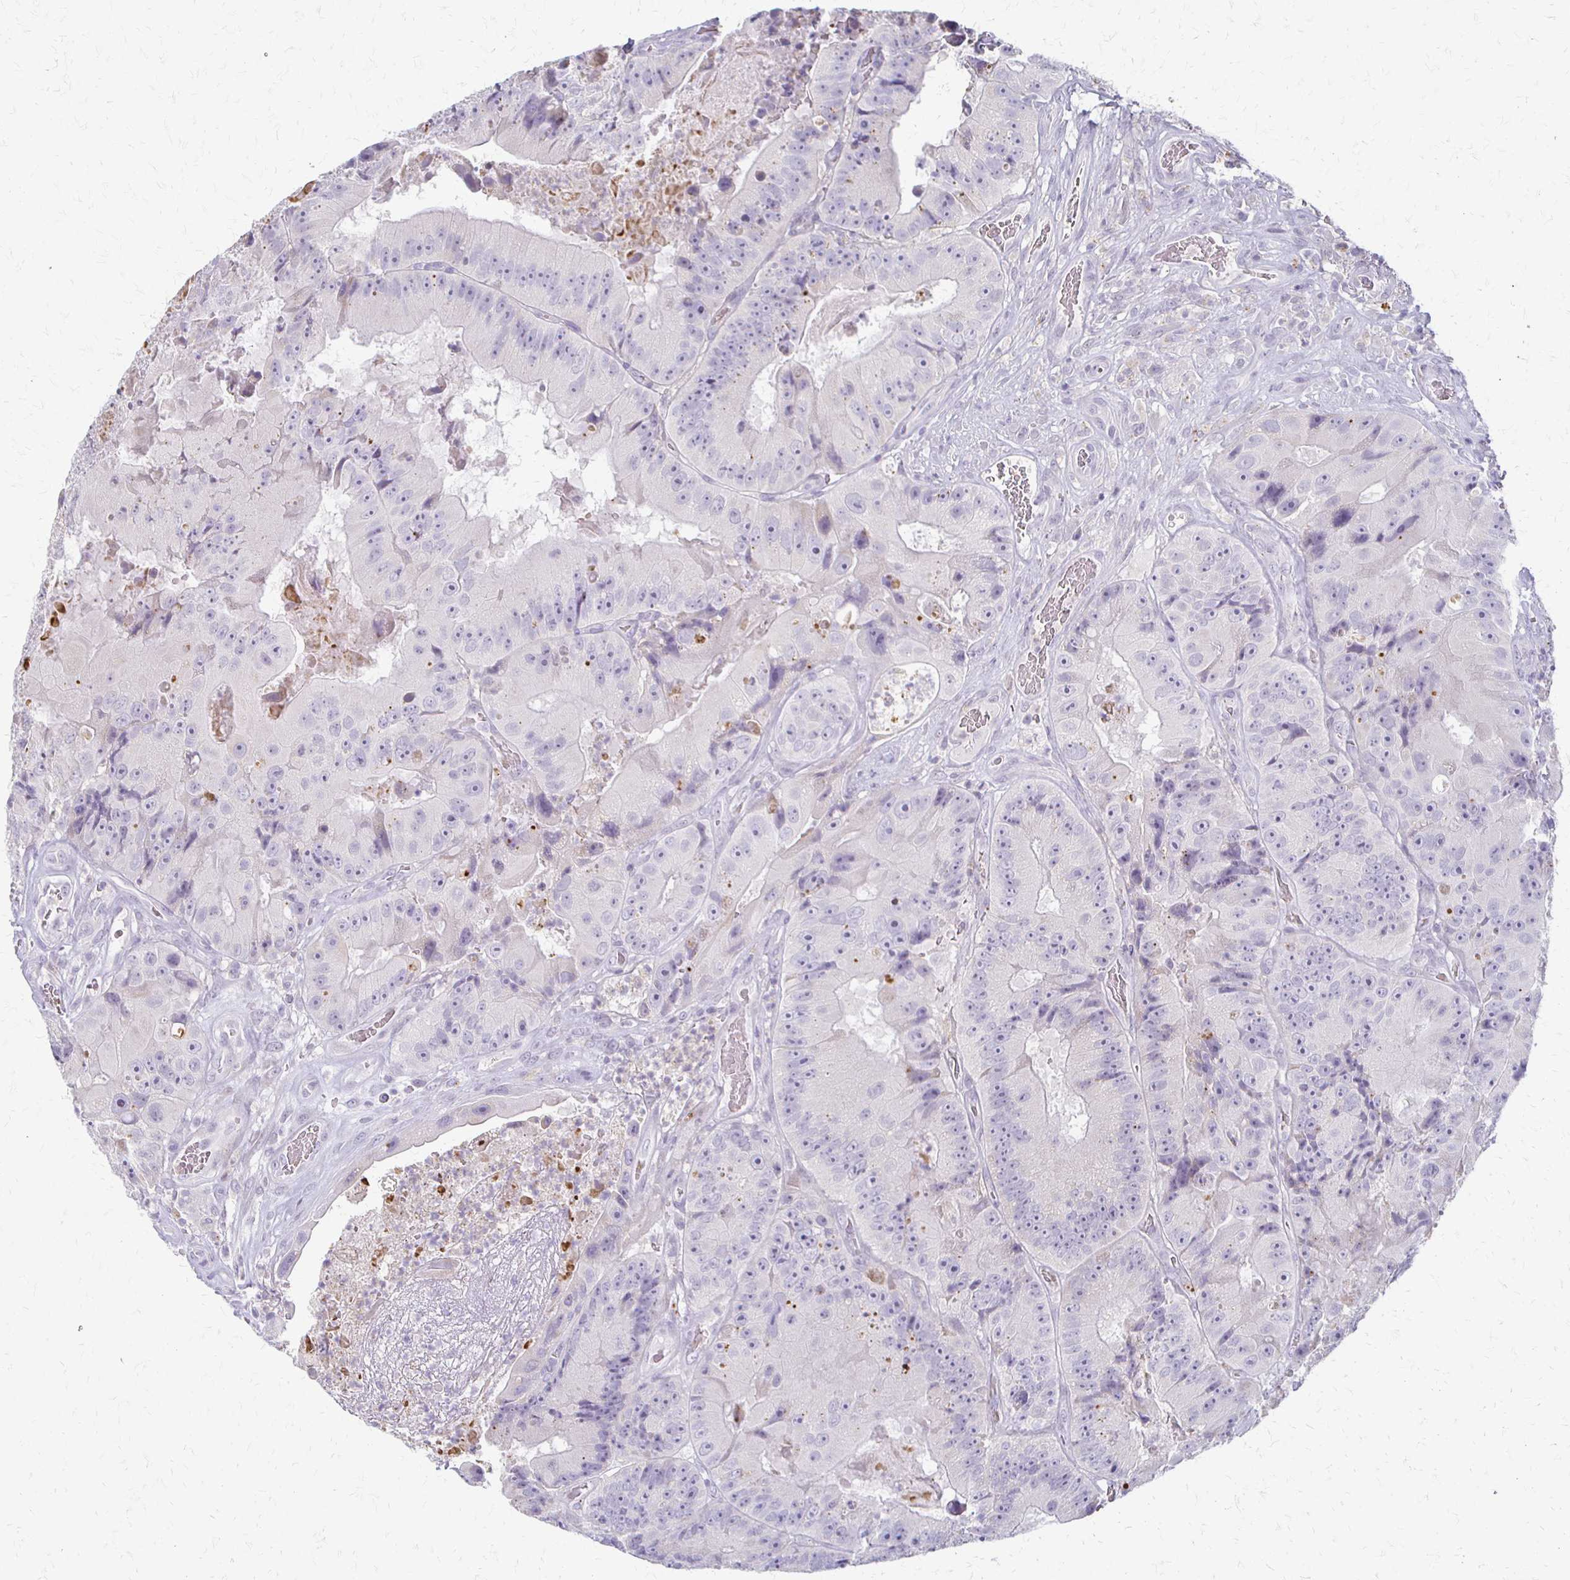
{"staining": {"intensity": "negative", "quantity": "none", "location": "none"}, "tissue": "colorectal cancer", "cell_type": "Tumor cells", "image_type": "cancer", "snomed": [{"axis": "morphology", "description": "Adenocarcinoma, NOS"}, {"axis": "topography", "description": "Colon"}], "caption": "The micrograph reveals no significant expression in tumor cells of colorectal cancer. (DAB immunohistochemistry (IHC), high magnification).", "gene": "ACP5", "patient": {"sex": "female", "age": 86}}